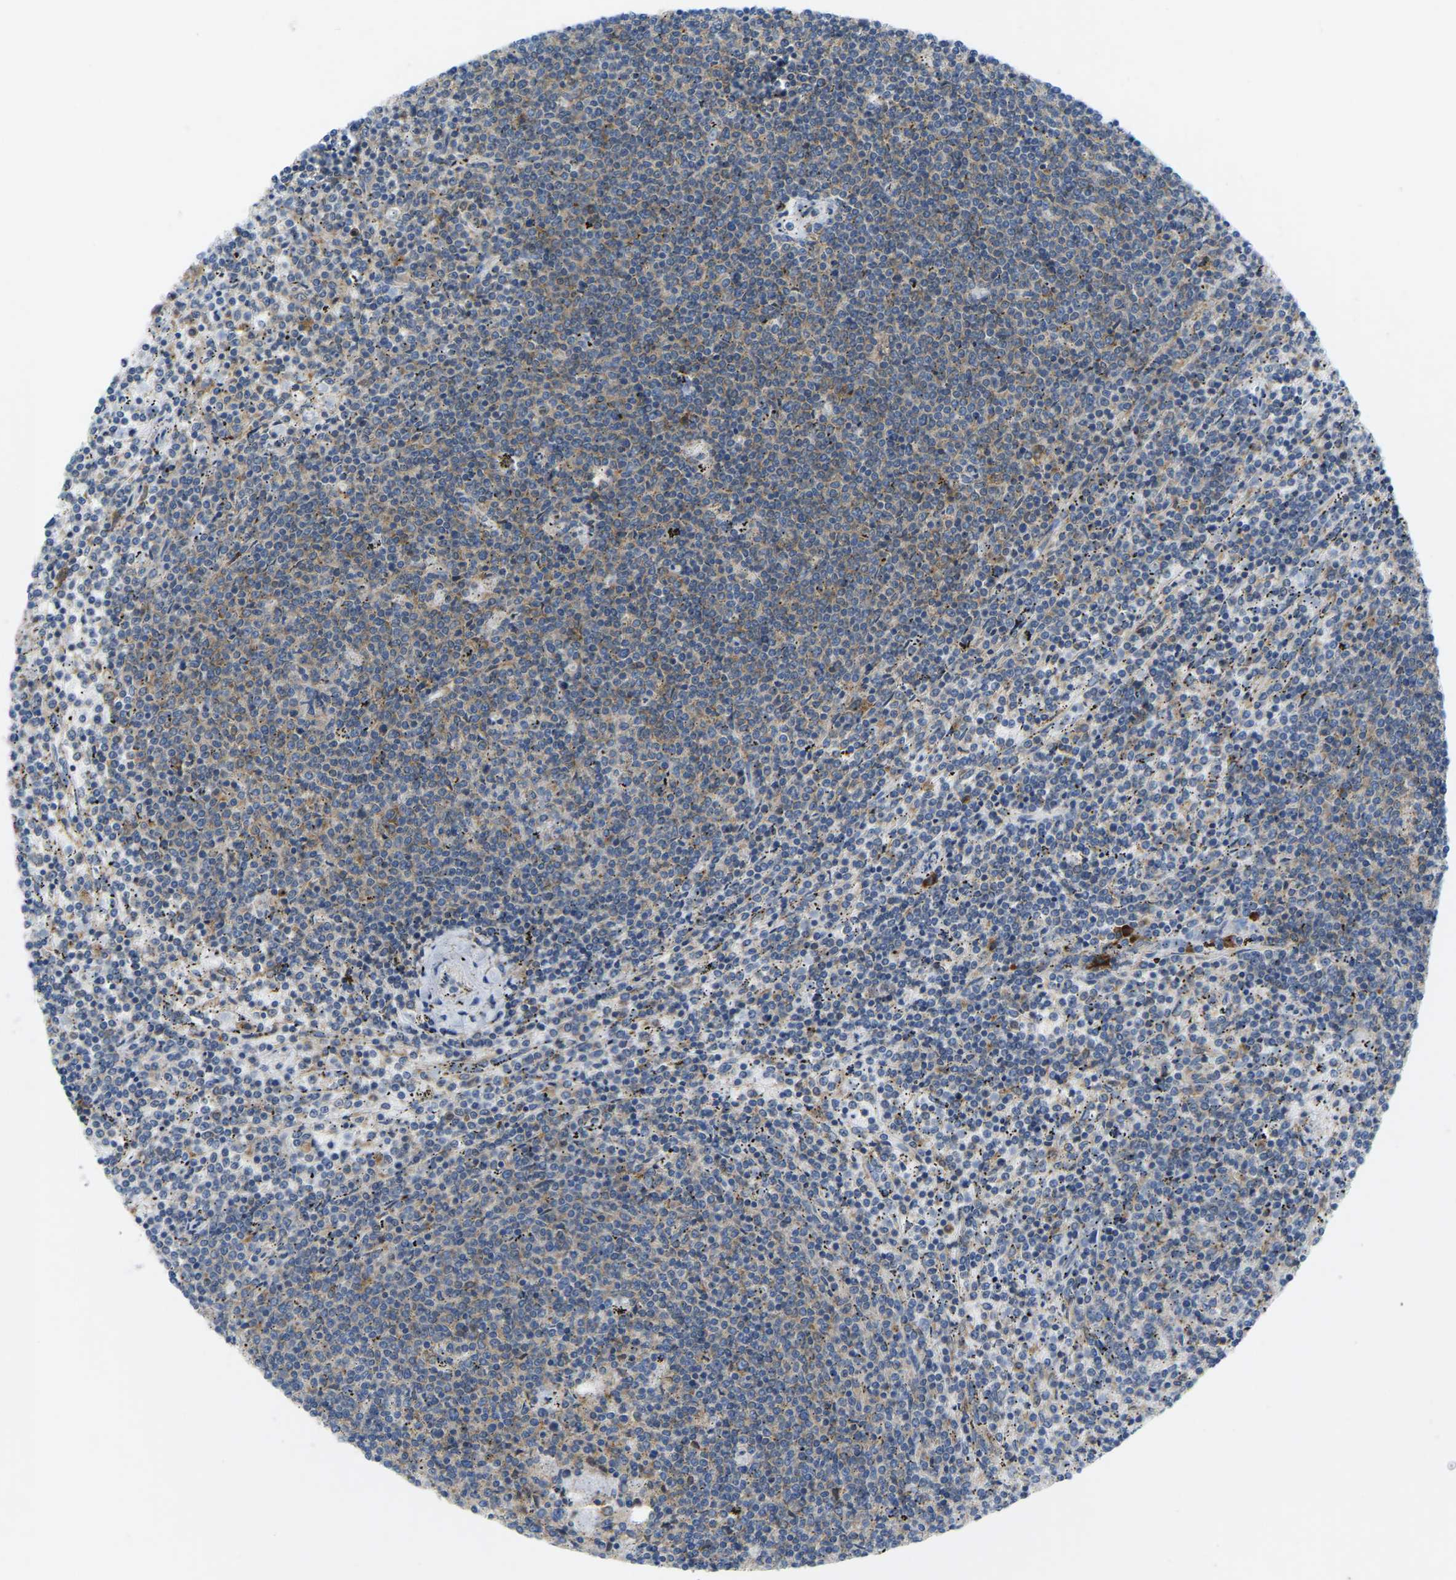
{"staining": {"intensity": "moderate", "quantity": "<25%", "location": "cytoplasmic/membranous"}, "tissue": "lymphoma", "cell_type": "Tumor cells", "image_type": "cancer", "snomed": [{"axis": "morphology", "description": "Malignant lymphoma, non-Hodgkin's type, Low grade"}, {"axis": "topography", "description": "Spleen"}], "caption": "An immunohistochemistry (IHC) image of neoplastic tissue is shown. Protein staining in brown shows moderate cytoplasmic/membranous positivity in lymphoma within tumor cells. (DAB (3,3'-diaminobenzidine) = brown stain, brightfield microscopy at high magnification).", "gene": "SND1", "patient": {"sex": "female", "age": 50}}